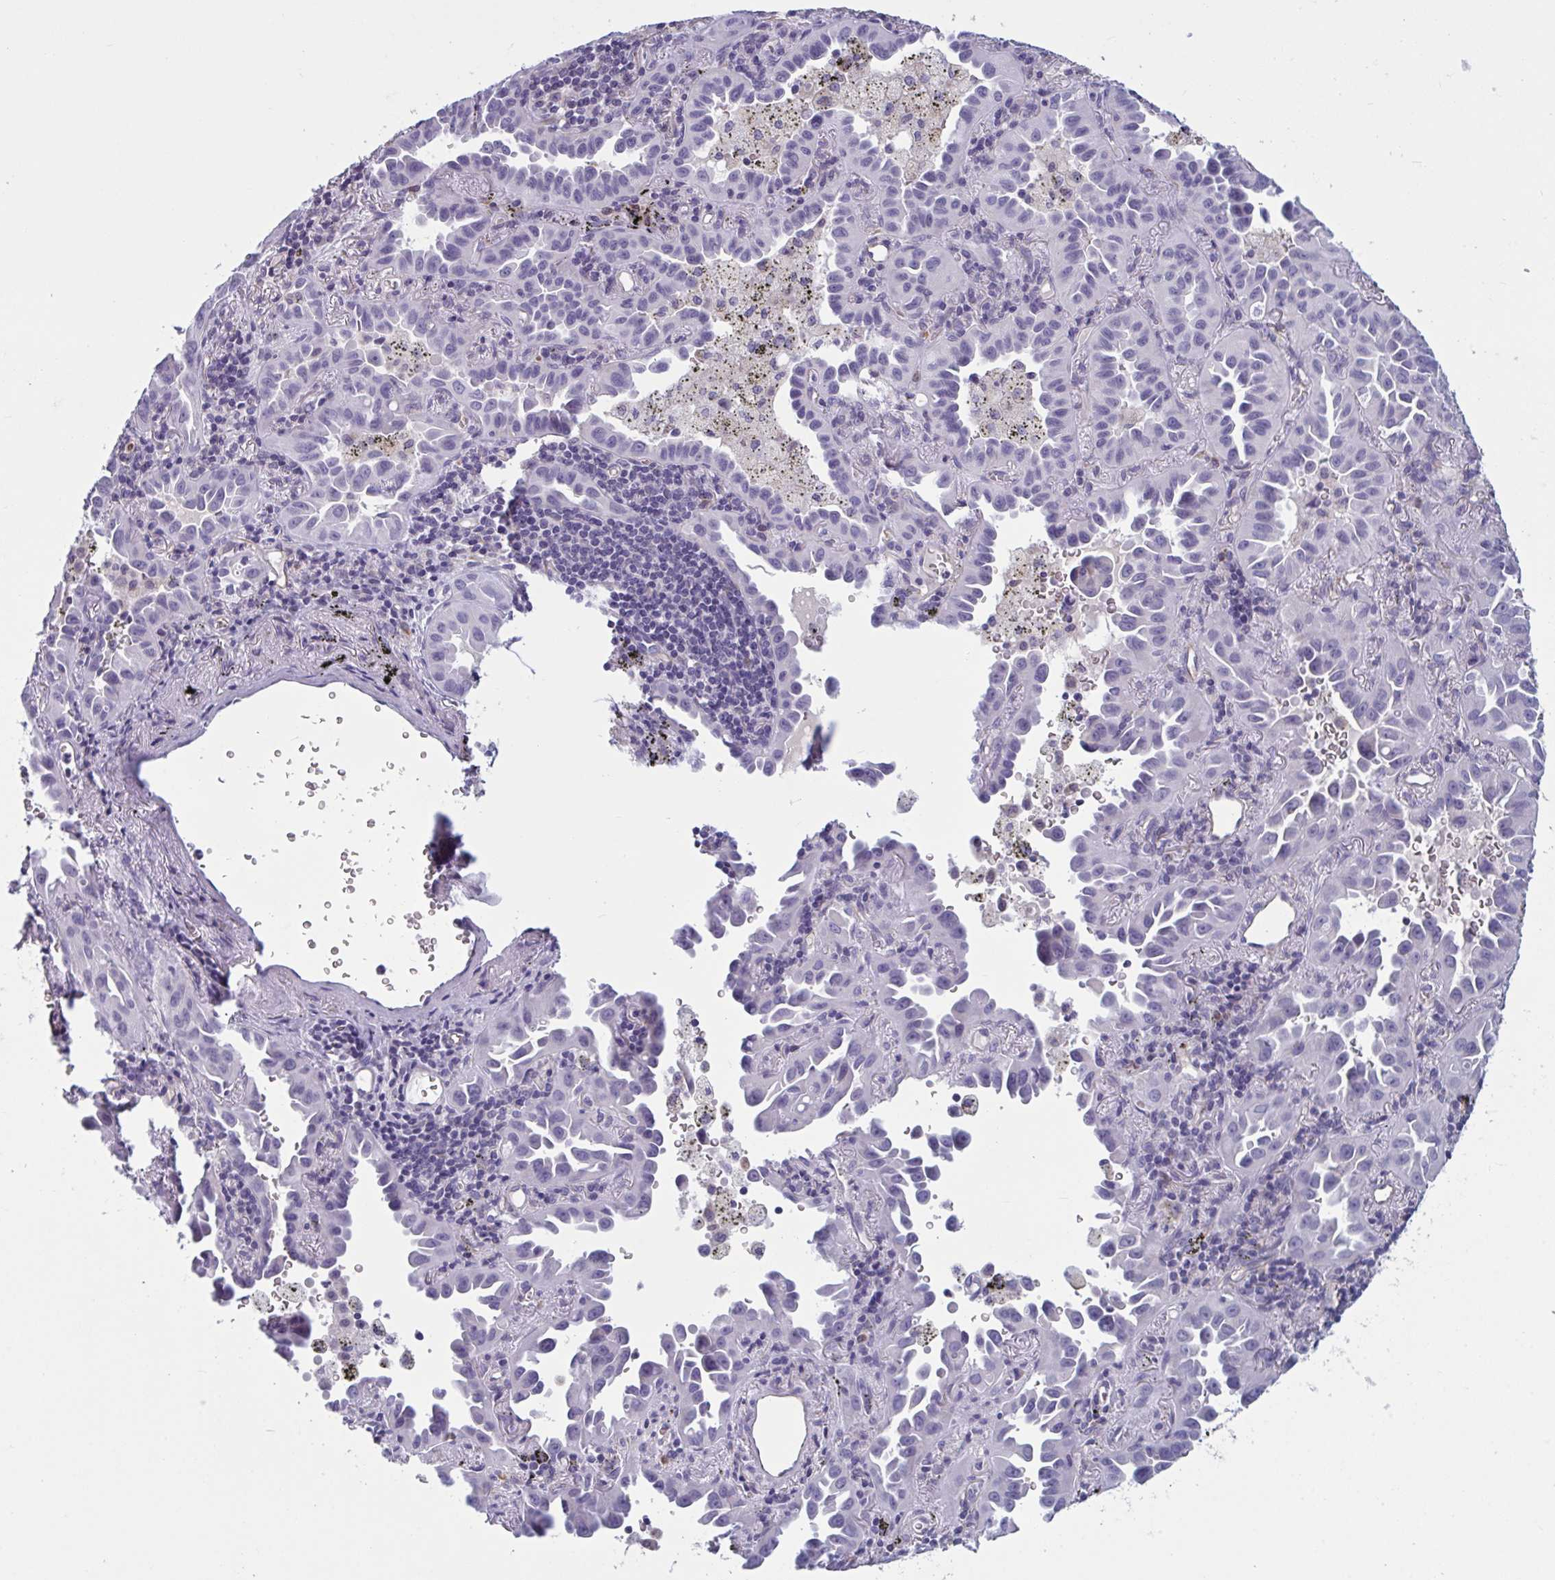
{"staining": {"intensity": "negative", "quantity": "none", "location": "none"}, "tissue": "lung cancer", "cell_type": "Tumor cells", "image_type": "cancer", "snomed": [{"axis": "morphology", "description": "Adenocarcinoma, NOS"}, {"axis": "topography", "description": "Lung"}], "caption": "Immunohistochemical staining of lung cancer (adenocarcinoma) shows no significant expression in tumor cells. Nuclei are stained in blue.", "gene": "OR1L3", "patient": {"sex": "male", "age": 68}}